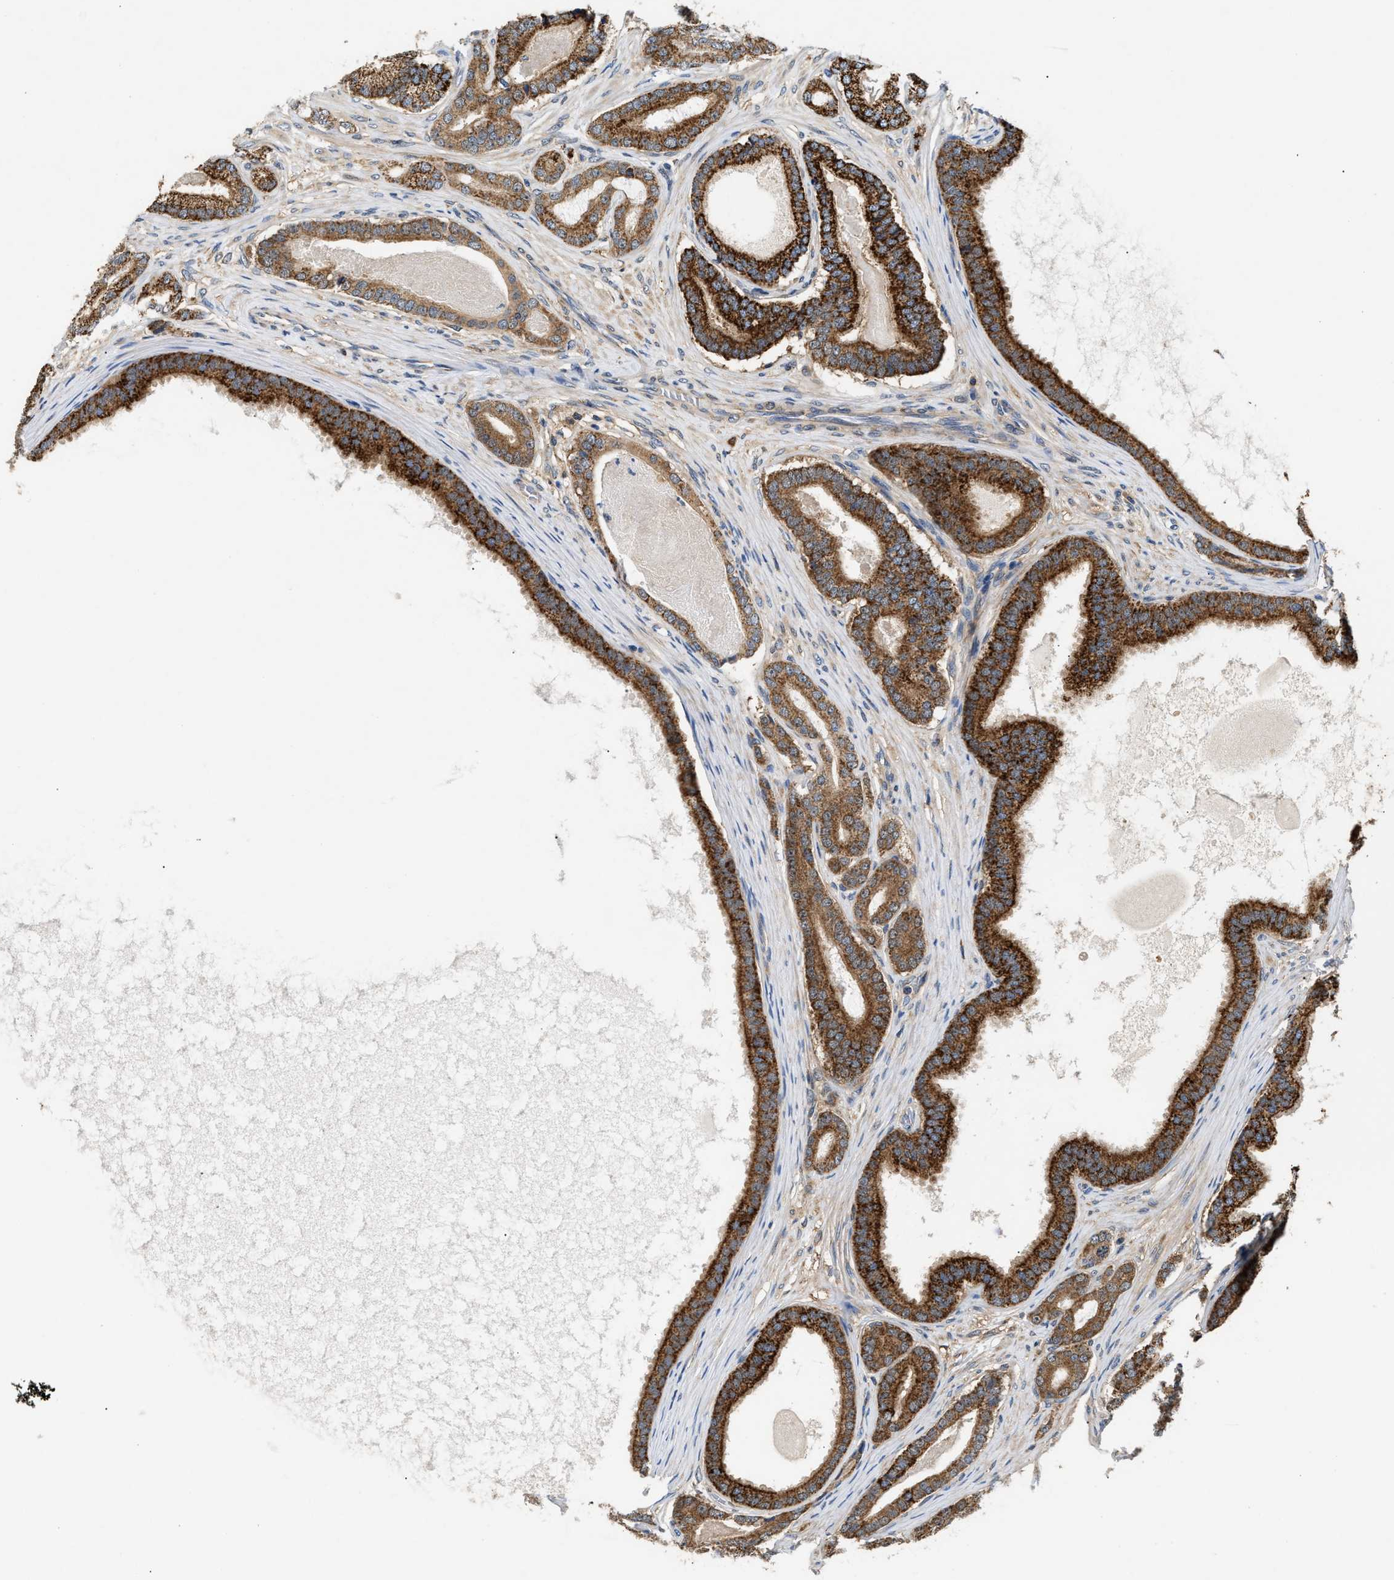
{"staining": {"intensity": "strong", "quantity": ">75%", "location": "cytoplasmic/membranous"}, "tissue": "prostate cancer", "cell_type": "Tumor cells", "image_type": "cancer", "snomed": [{"axis": "morphology", "description": "Adenocarcinoma, High grade"}, {"axis": "topography", "description": "Prostate"}], "caption": "Immunohistochemical staining of adenocarcinoma (high-grade) (prostate) shows high levels of strong cytoplasmic/membranous staining in approximately >75% of tumor cells. The protein is shown in brown color, while the nuclei are stained blue.", "gene": "CCM2", "patient": {"sex": "male", "age": 60}}